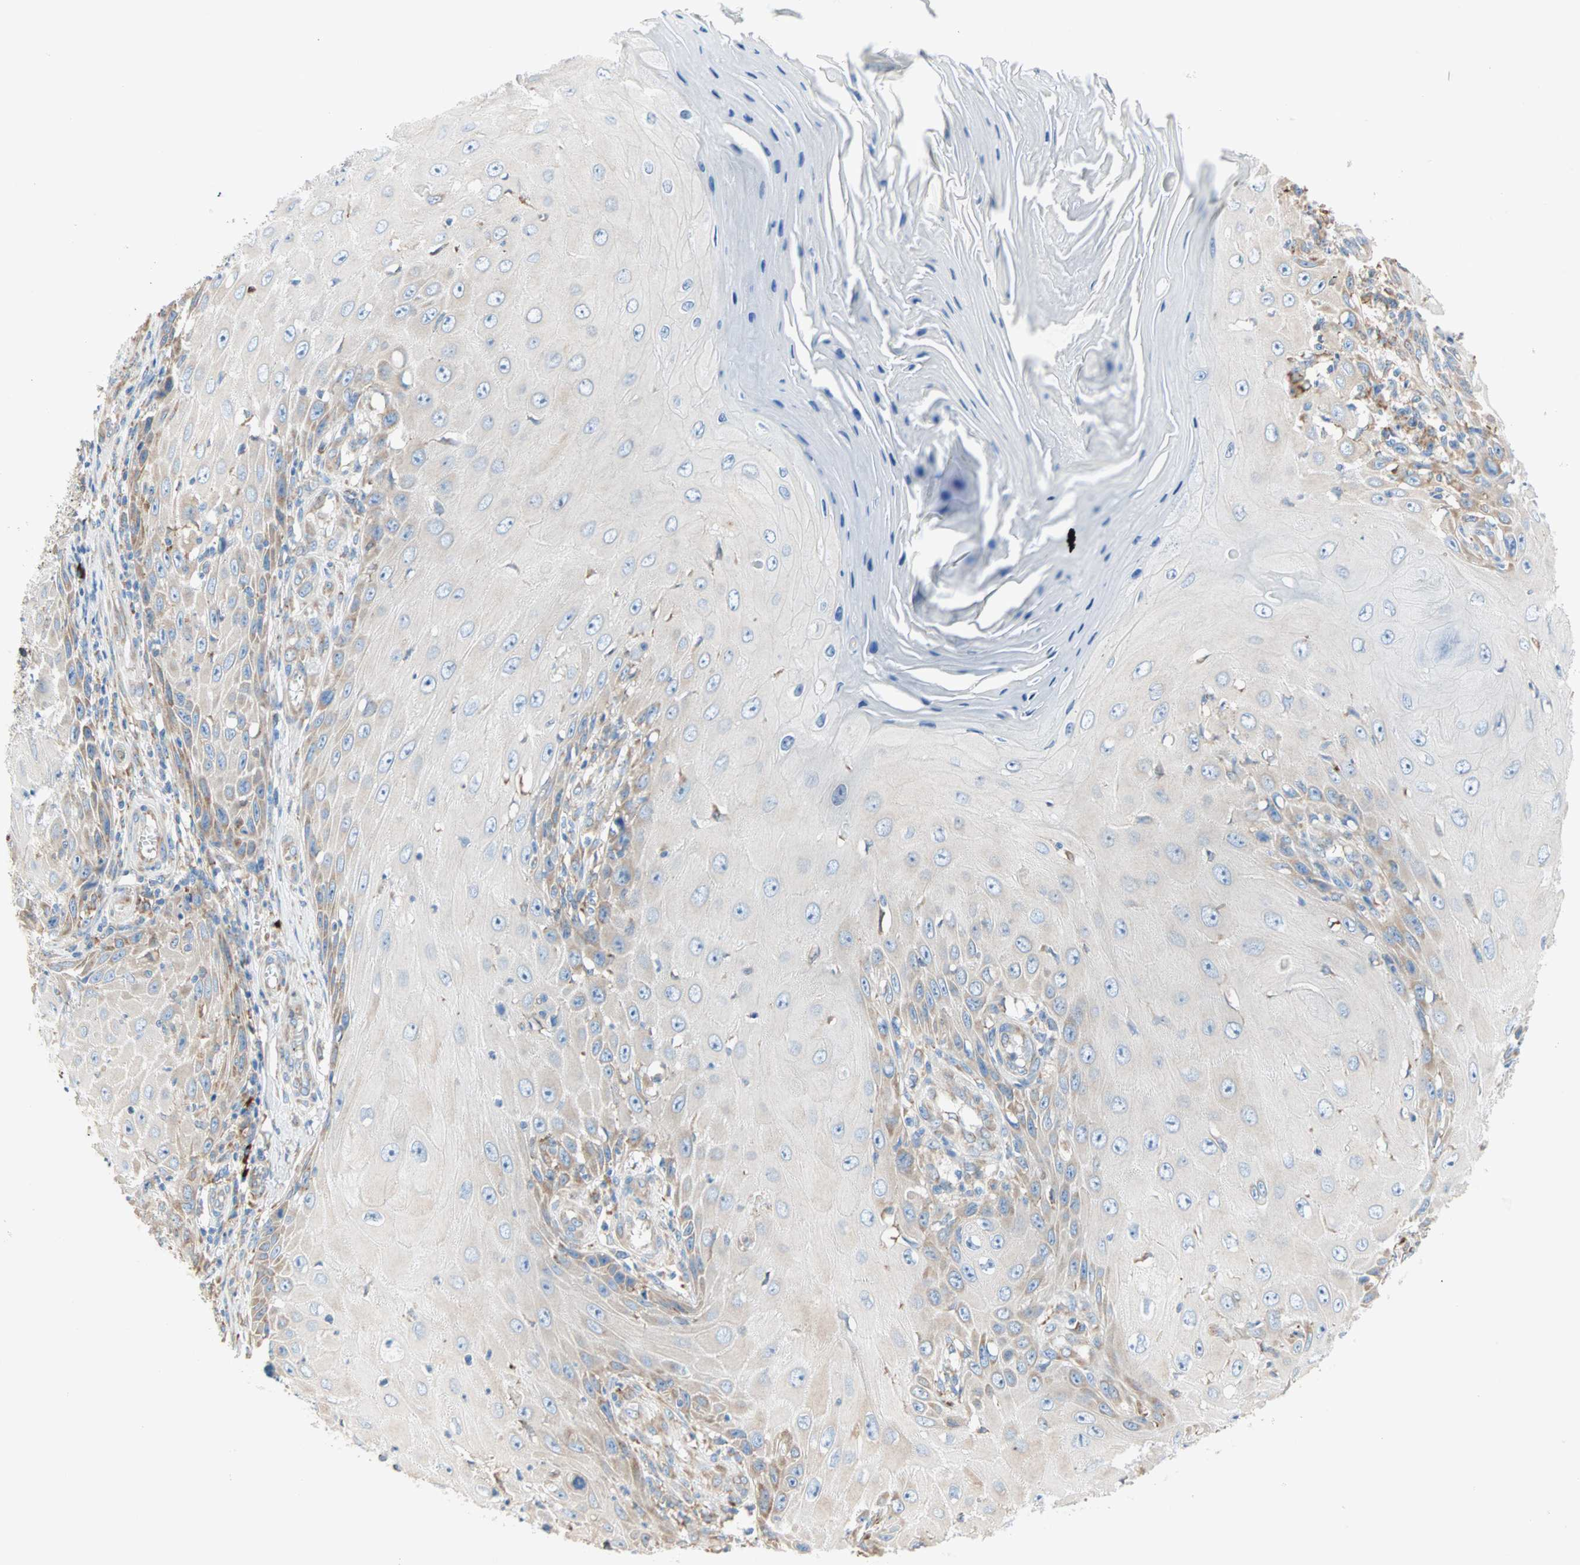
{"staining": {"intensity": "moderate", "quantity": "25%-75%", "location": "cytoplasmic/membranous"}, "tissue": "skin cancer", "cell_type": "Tumor cells", "image_type": "cancer", "snomed": [{"axis": "morphology", "description": "Squamous cell carcinoma, NOS"}, {"axis": "topography", "description": "Skin"}], "caption": "The image displays immunohistochemical staining of skin squamous cell carcinoma. There is moderate cytoplasmic/membranous staining is seen in approximately 25%-75% of tumor cells.", "gene": "PLCXD1", "patient": {"sex": "female", "age": 73}}